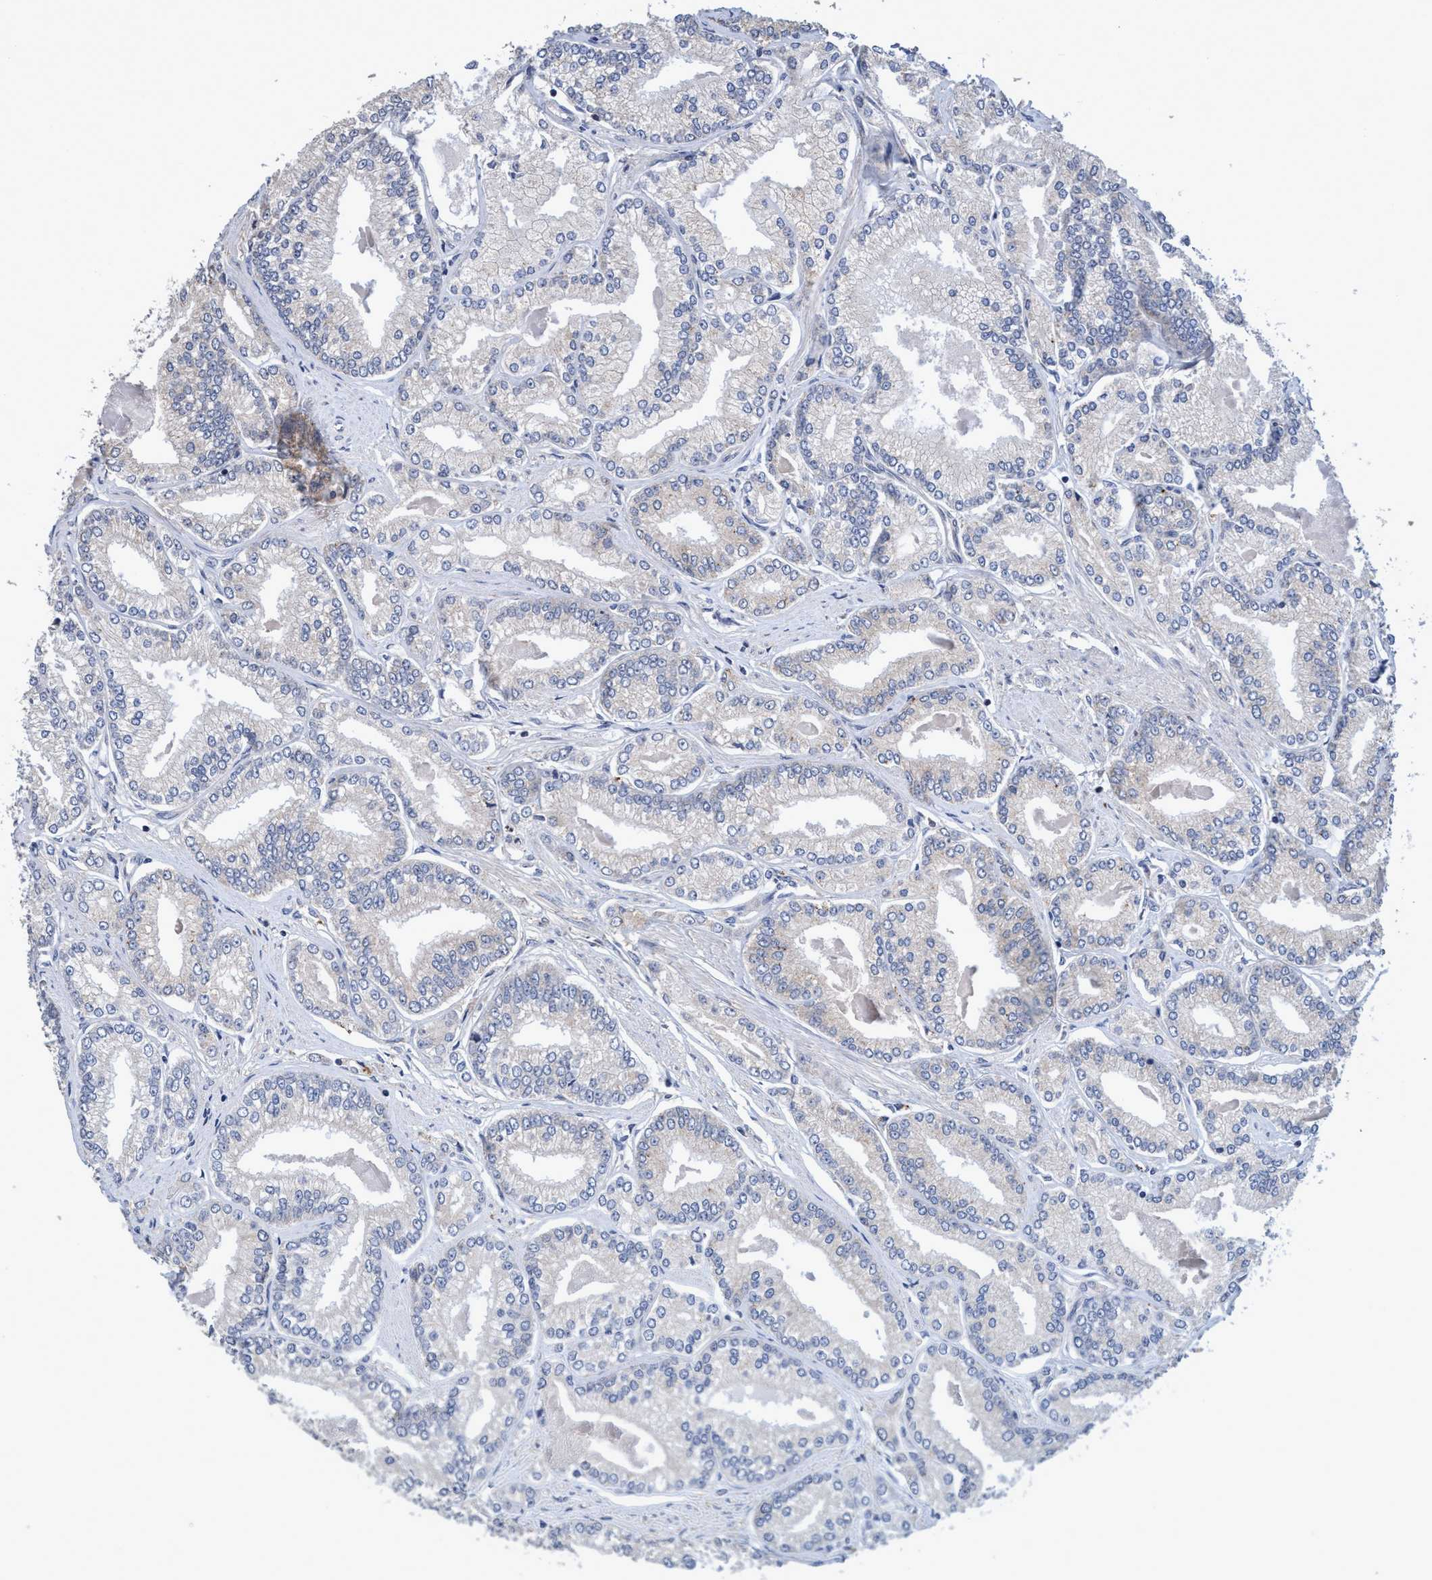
{"staining": {"intensity": "negative", "quantity": "none", "location": "none"}, "tissue": "prostate cancer", "cell_type": "Tumor cells", "image_type": "cancer", "snomed": [{"axis": "morphology", "description": "Adenocarcinoma, Low grade"}, {"axis": "topography", "description": "Prostate"}], "caption": "High magnification brightfield microscopy of adenocarcinoma (low-grade) (prostate) stained with DAB (3,3'-diaminobenzidine) (brown) and counterstained with hematoxylin (blue): tumor cells show no significant positivity.", "gene": "CALCOCO2", "patient": {"sex": "male", "age": 52}}